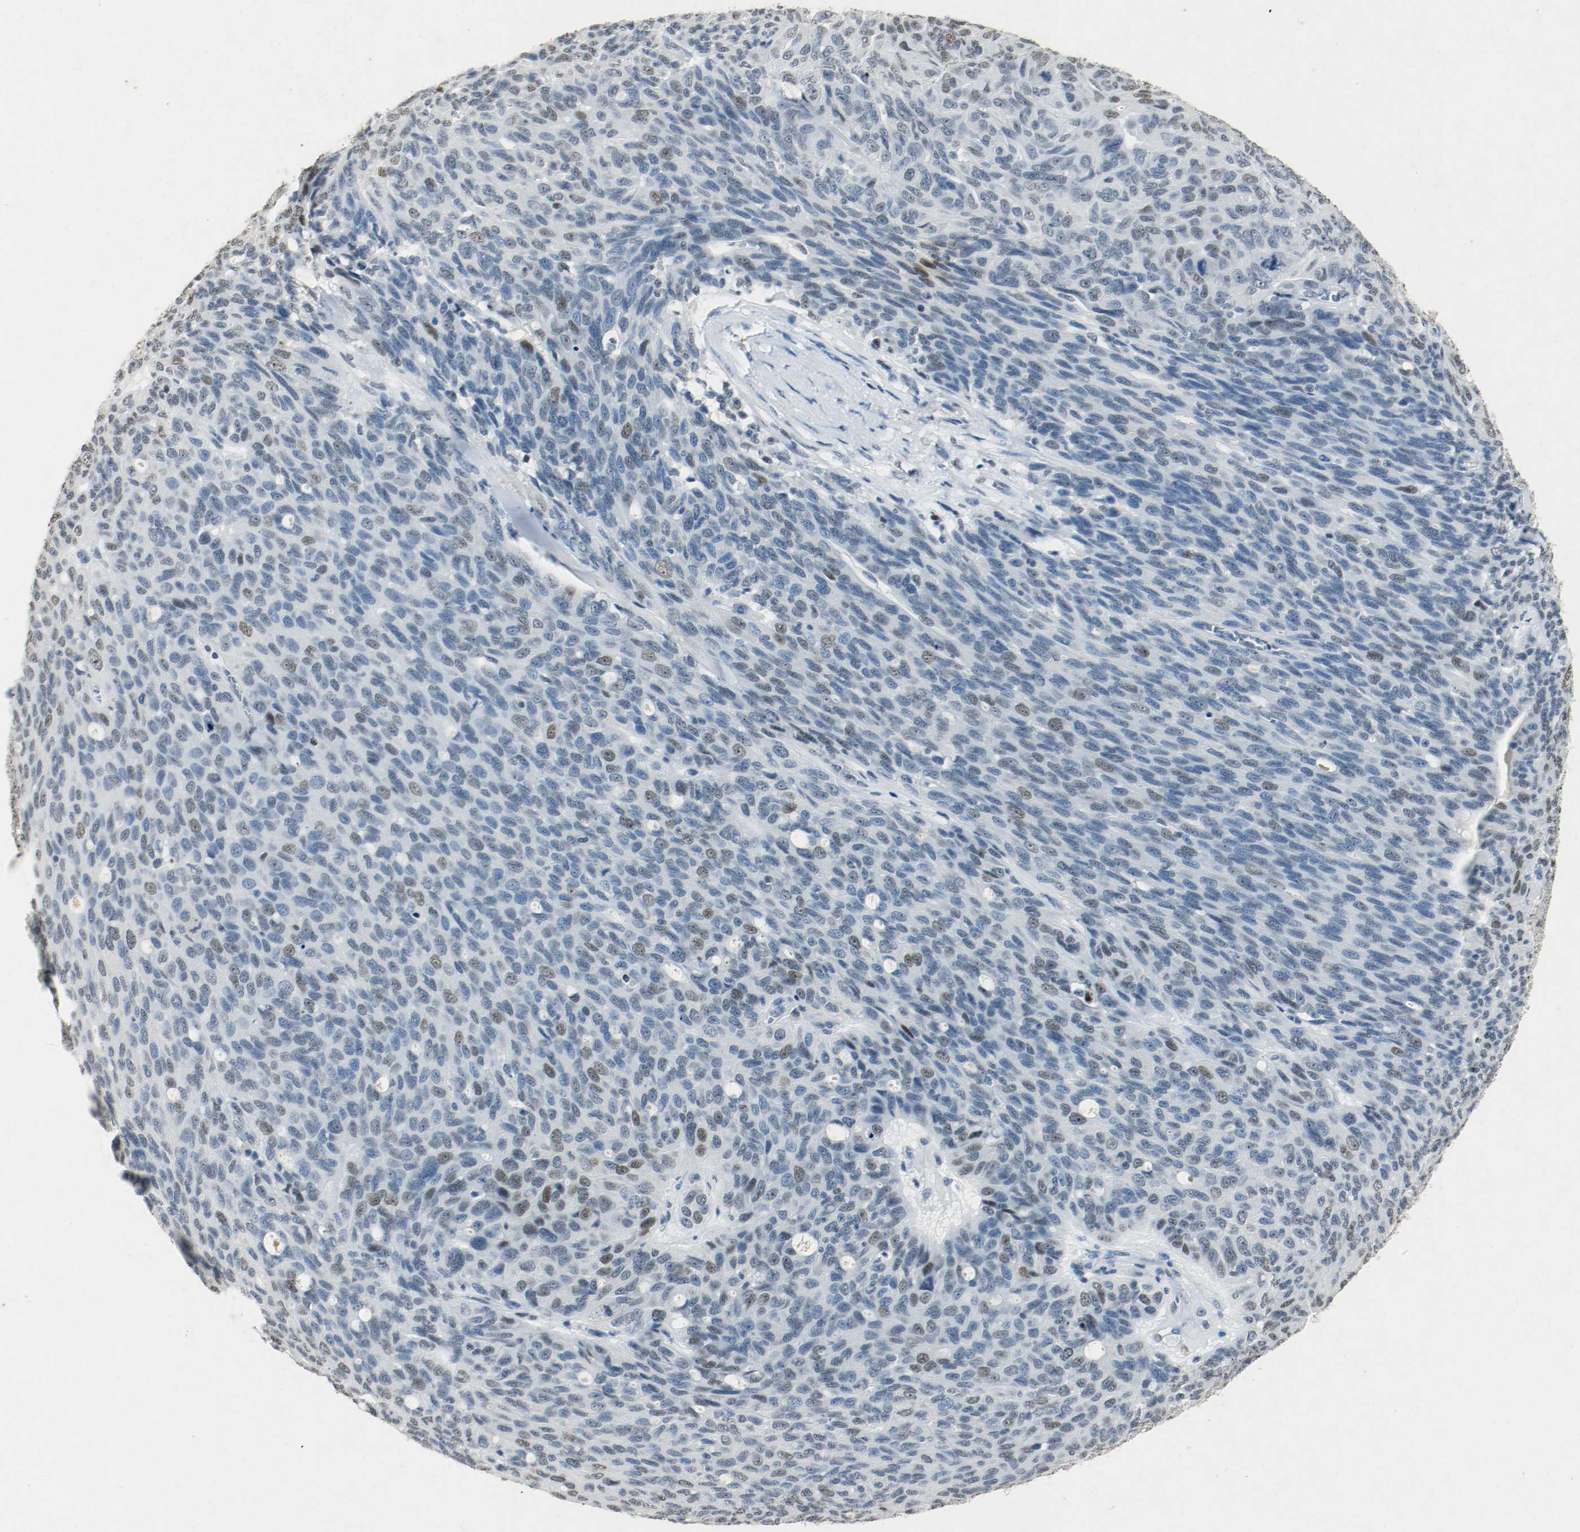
{"staining": {"intensity": "weak", "quantity": "25%-75%", "location": "nuclear"}, "tissue": "ovarian cancer", "cell_type": "Tumor cells", "image_type": "cancer", "snomed": [{"axis": "morphology", "description": "Carcinoma, endometroid"}, {"axis": "topography", "description": "Ovary"}], "caption": "This photomicrograph demonstrates endometroid carcinoma (ovarian) stained with immunohistochemistry (IHC) to label a protein in brown. The nuclear of tumor cells show weak positivity for the protein. Nuclei are counter-stained blue.", "gene": "DNMT1", "patient": {"sex": "female", "age": 60}}